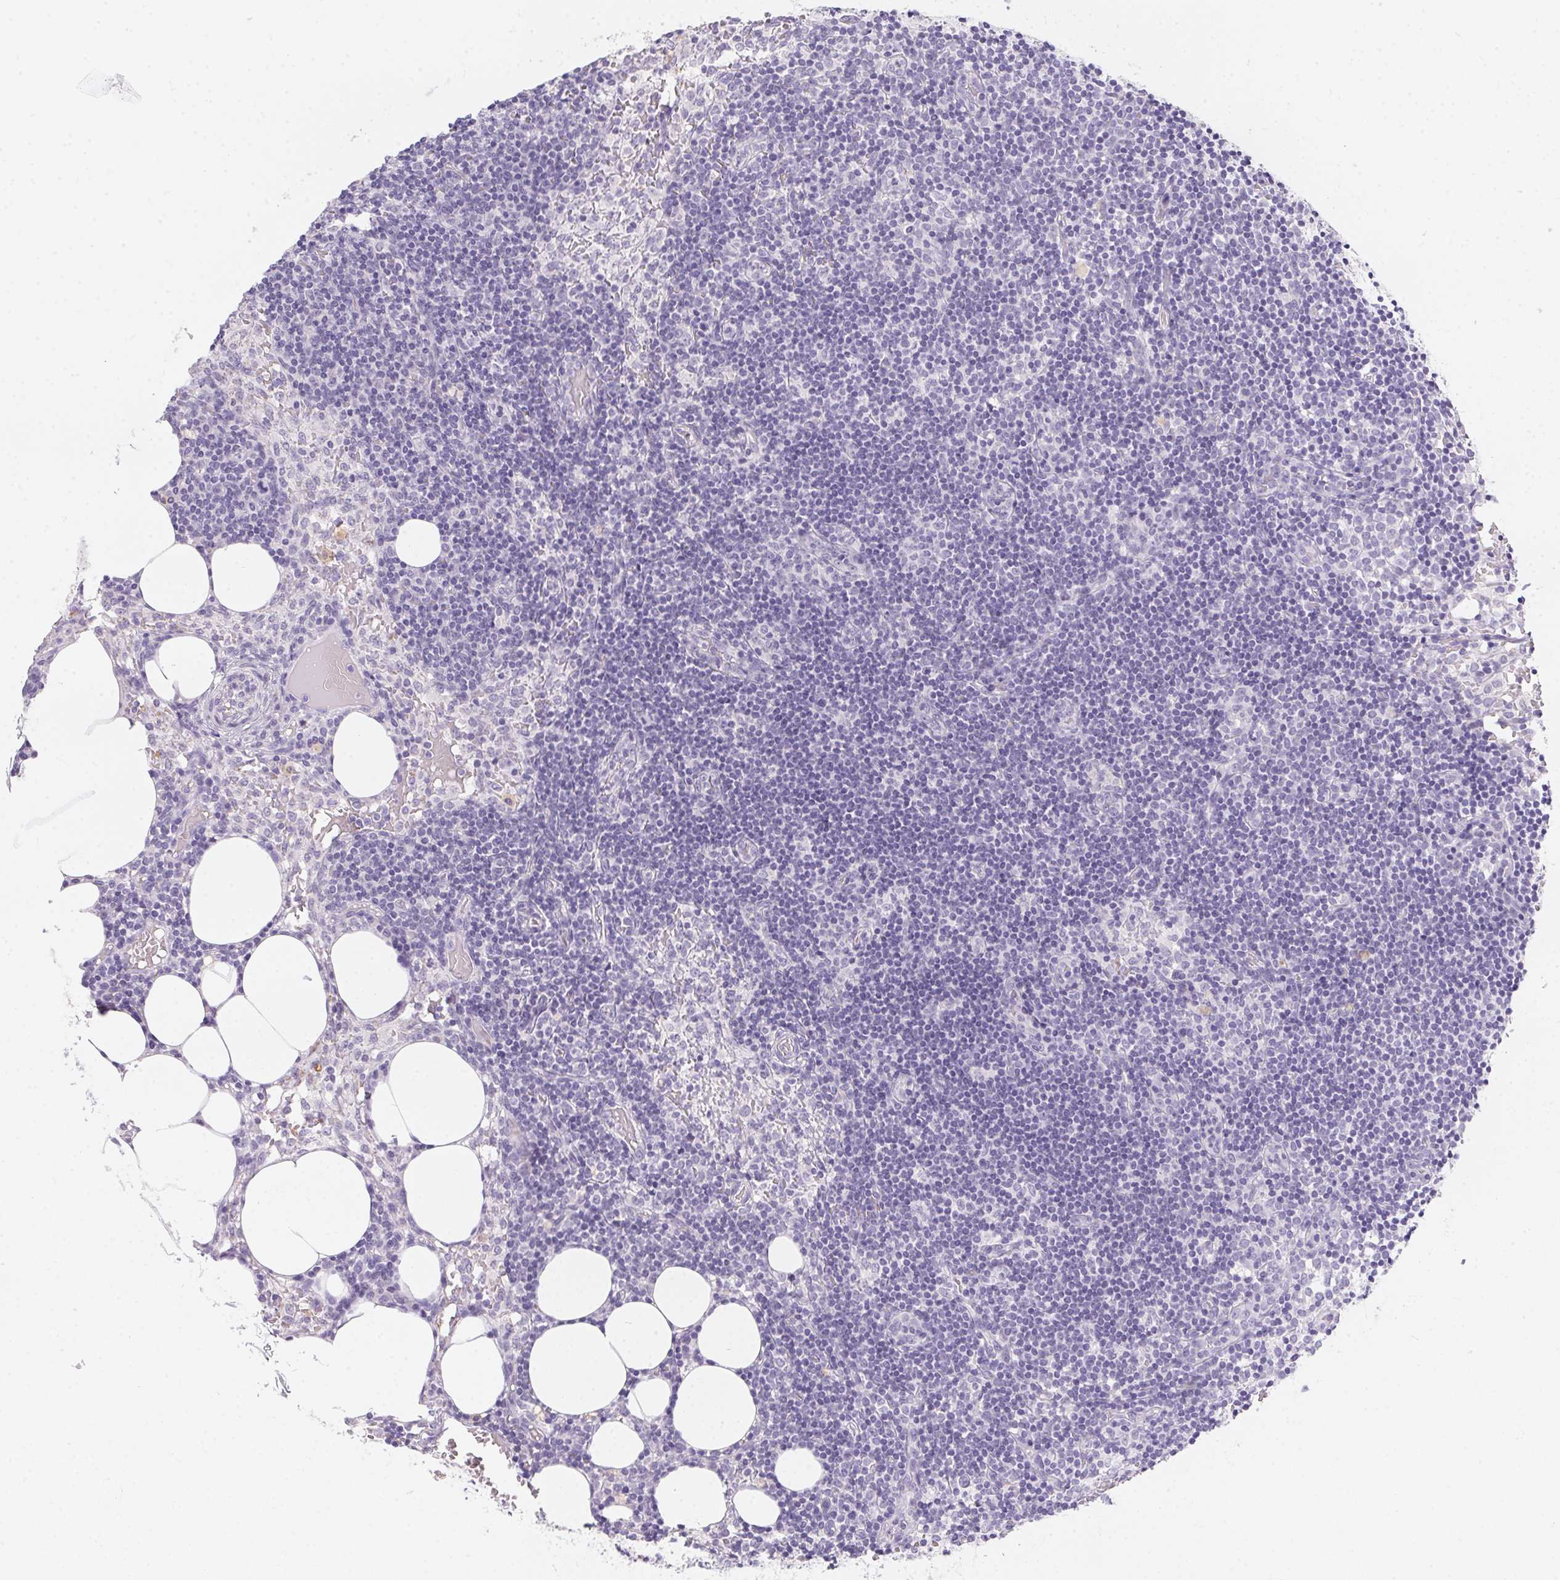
{"staining": {"intensity": "negative", "quantity": "none", "location": "none"}, "tissue": "lymph node", "cell_type": "Germinal center cells", "image_type": "normal", "snomed": [{"axis": "morphology", "description": "Normal tissue, NOS"}, {"axis": "topography", "description": "Lymph node"}], "caption": "Germinal center cells show no significant expression in unremarkable lymph node. Brightfield microscopy of immunohistochemistry (IHC) stained with DAB (3,3'-diaminobenzidine) (brown) and hematoxylin (blue), captured at high magnification.", "gene": "MORC1", "patient": {"sex": "female", "age": 41}}